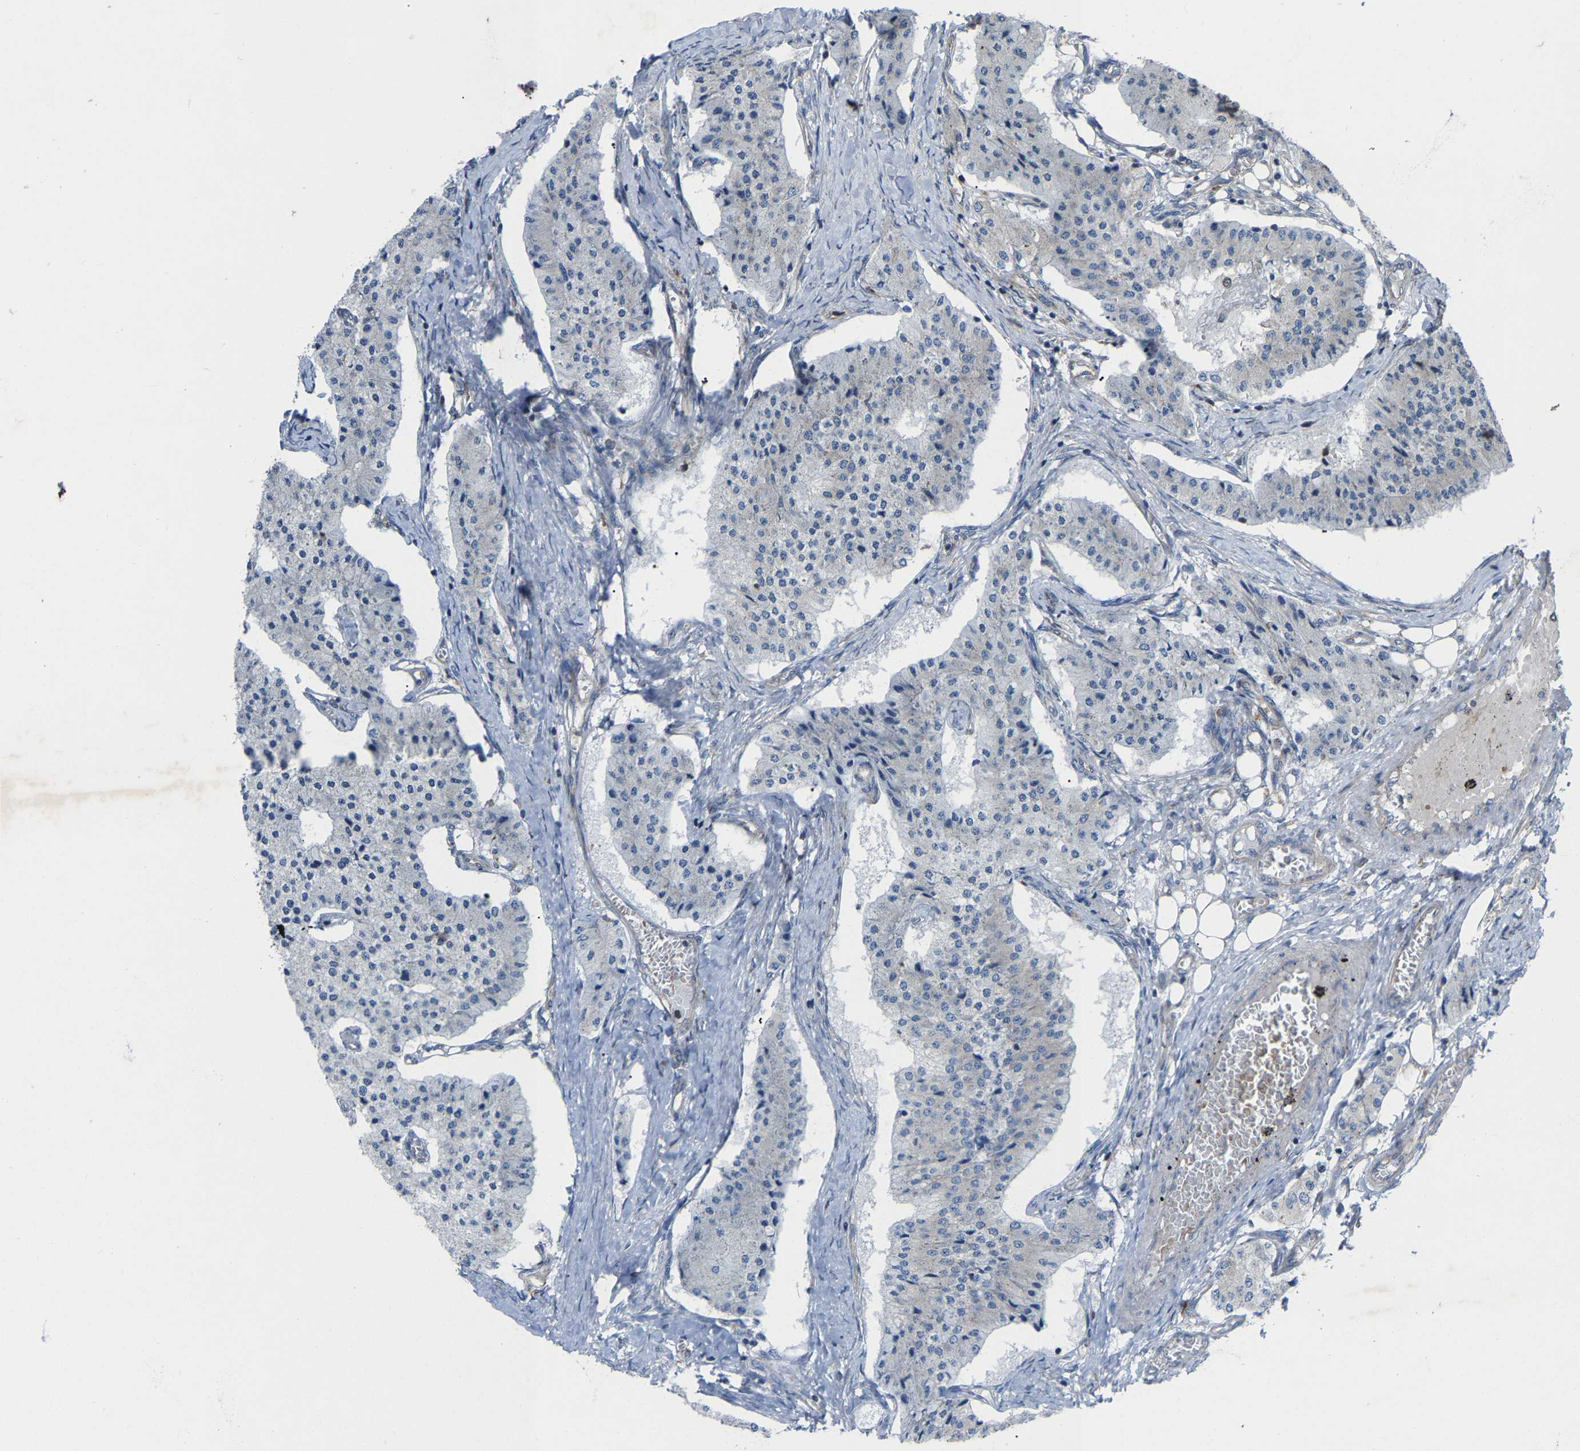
{"staining": {"intensity": "negative", "quantity": "none", "location": "none"}, "tissue": "carcinoid", "cell_type": "Tumor cells", "image_type": "cancer", "snomed": [{"axis": "morphology", "description": "Carcinoid, malignant, NOS"}, {"axis": "topography", "description": "Colon"}], "caption": "Micrograph shows no protein staining in tumor cells of malignant carcinoid tissue. (Brightfield microscopy of DAB (3,3'-diaminobenzidine) IHC at high magnification).", "gene": "TOR1B", "patient": {"sex": "female", "age": 52}}